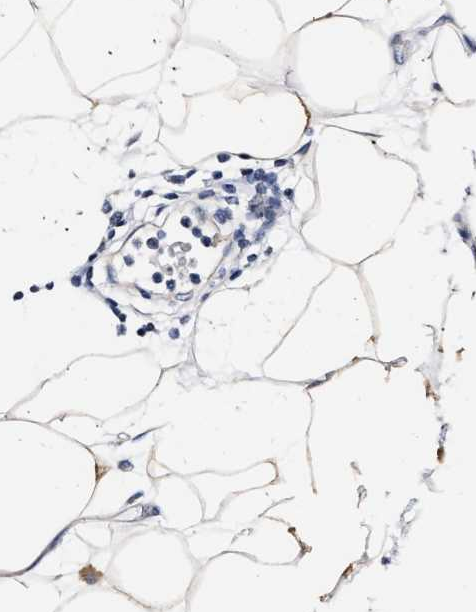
{"staining": {"intensity": "weak", "quantity": "<25%", "location": "cytoplasmic/membranous"}, "tissue": "breast cancer", "cell_type": "Tumor cells", "image_type": "cancer", "snomed": [{"axis": "morphology", "description": "Lobular carcinoma"}, {"axis": "topography", "description": "Skin"}, {"axis": "topography", "description": "Breast"}], "caption": "Tumor cells show no significant expression in breast lobular carcinoma.", "gene": "RINT1", "patient": {"sex": "female", "age": 46}}